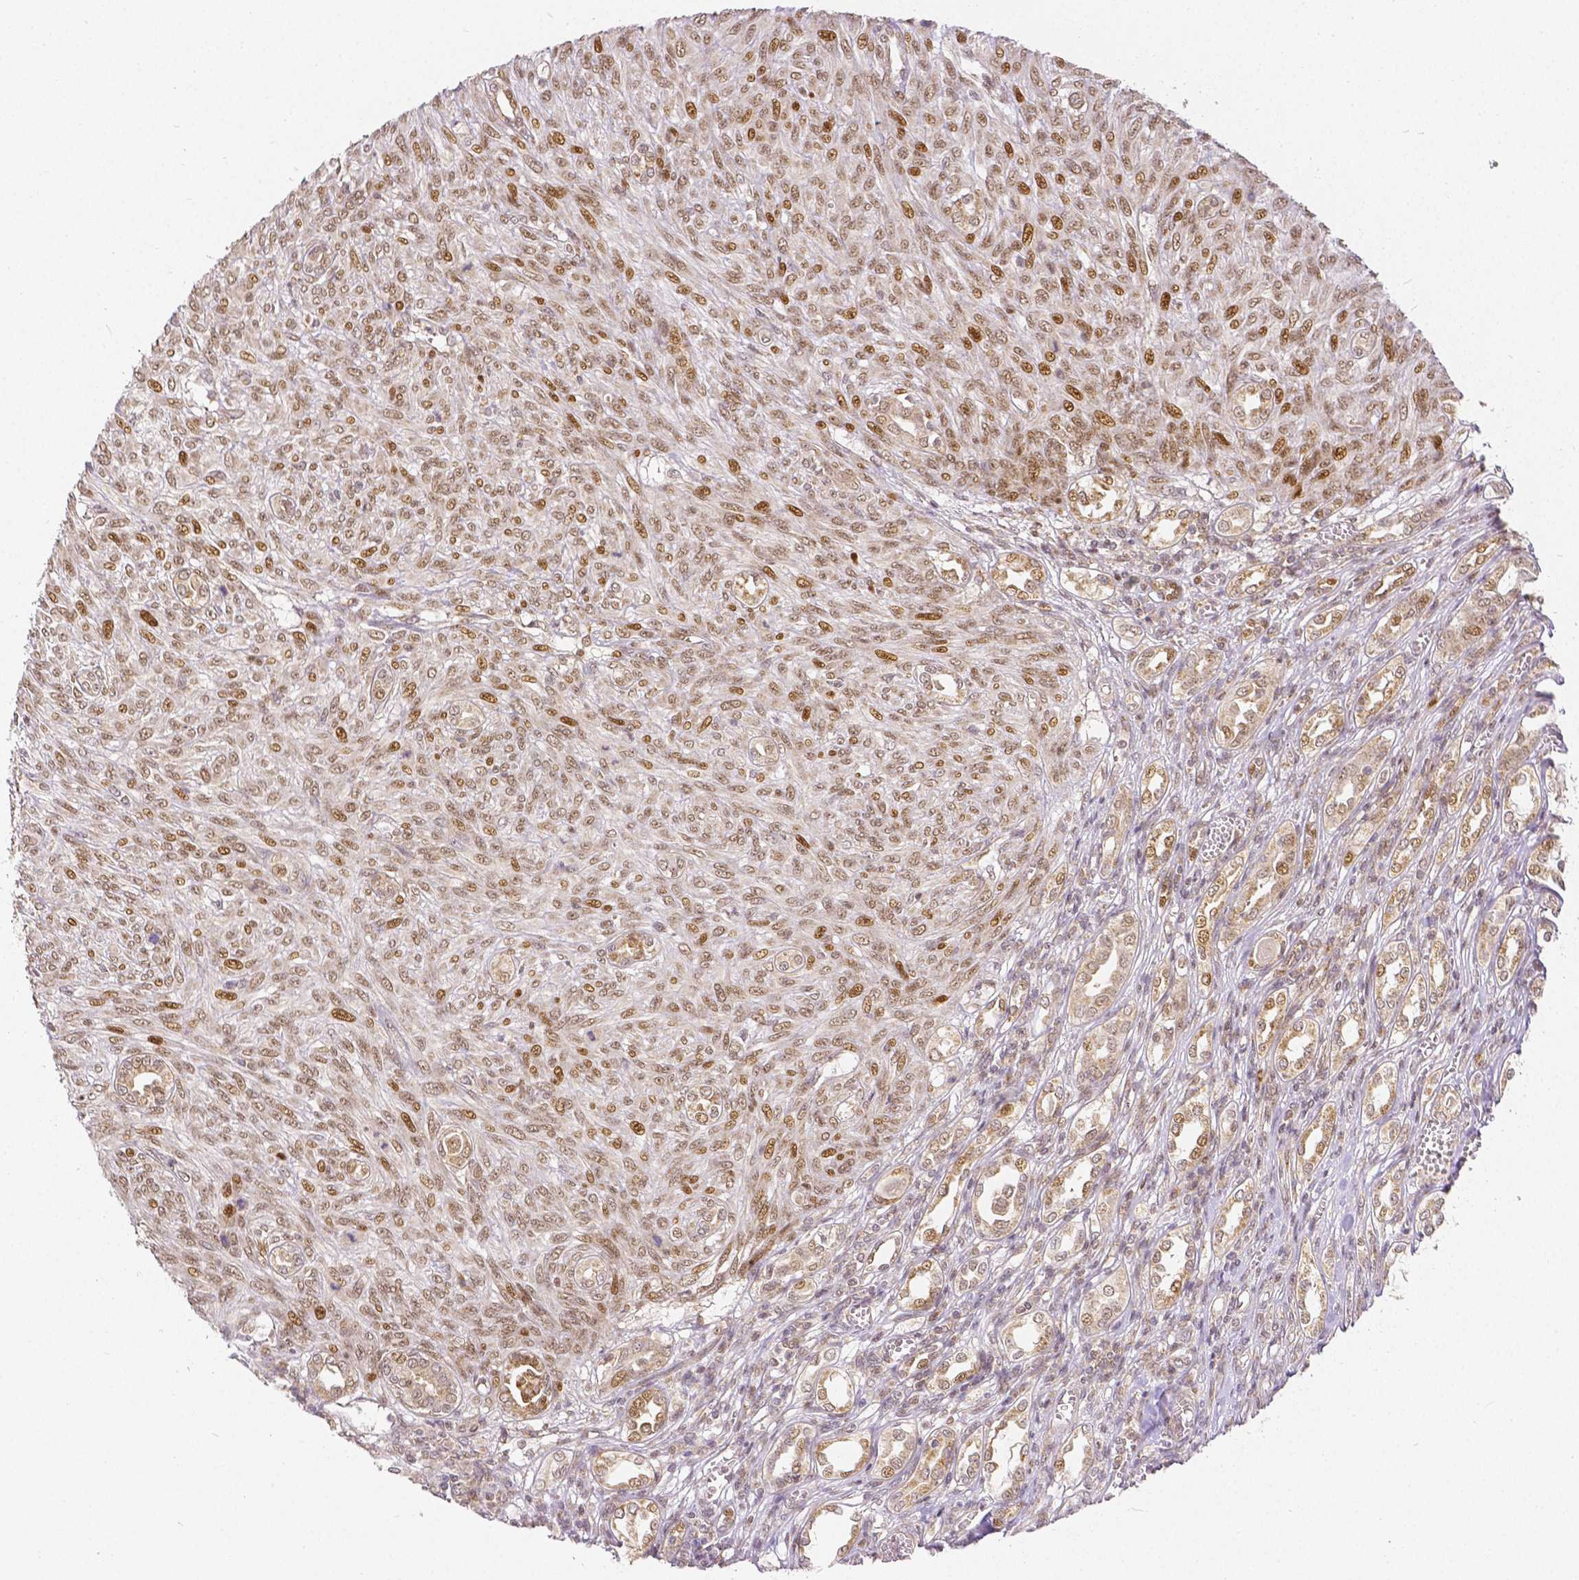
{"staining": {"intensity": "moderate", "quantity": ">75%", "location": "nuclear"}, "tissue": "renal cancer", "cell_type": "Tumor cells", "image_type": "cancer", "snomed": [{"axis": "morphology", "description": "Adenocarcinoma, NOS"}, {"axis": "topography", "description": "Kidney"}], "caption": "Immunohistochemistry micrograph of neoplastic tissue: human renal cancer stained using immunohistochemistry displays medium levels of moderate protein expression localized specifically in the nuclear of tumor cells, appearing as a nuclear brown color.", "gene": "RHOT1", "patient": {"sex": "male", "age": 58}}